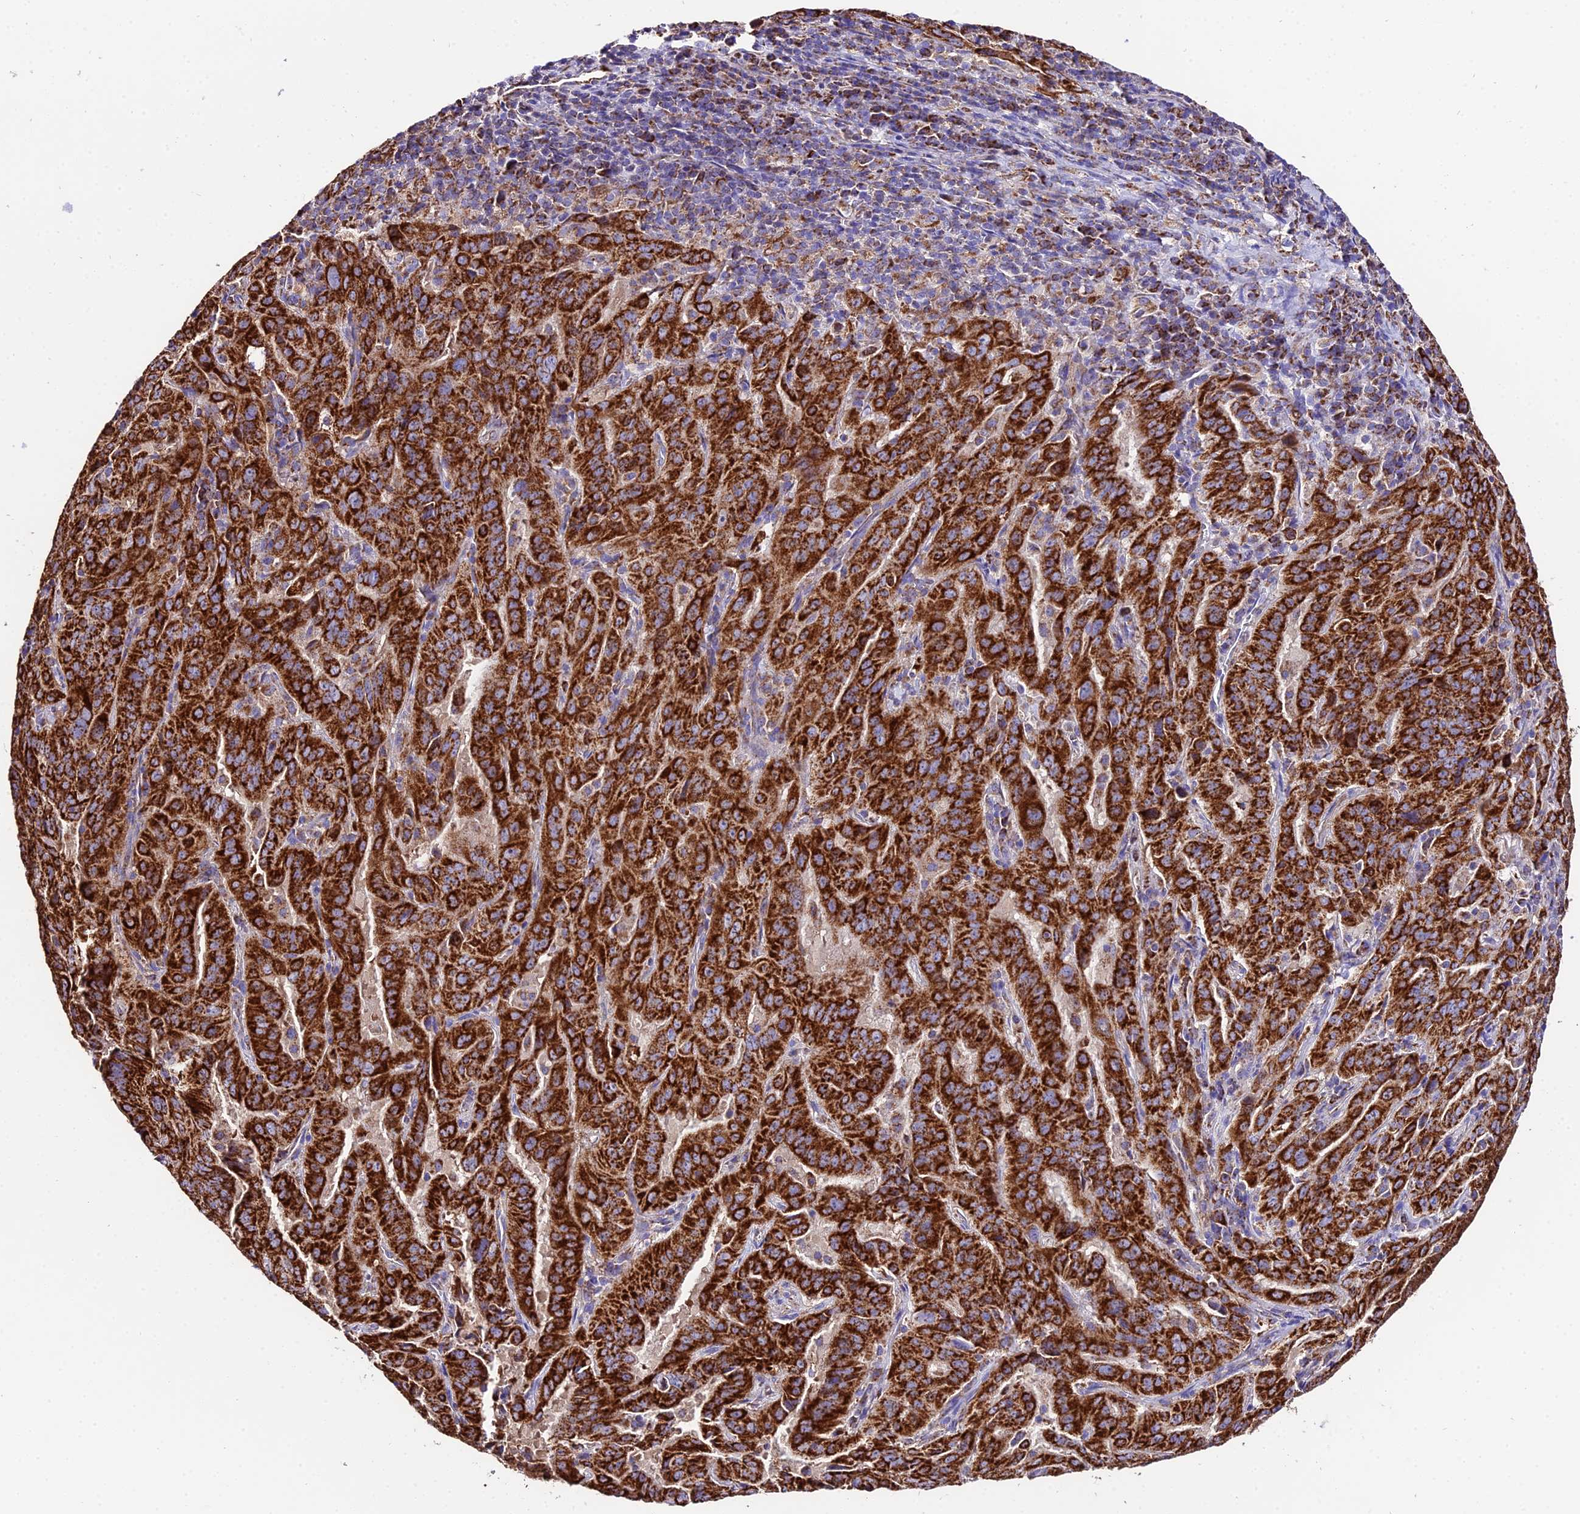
{"staining": {"intensity": "strong", "quantity": ">75%", "location": "cytoplasmic/membranous"}, "tissue": "pancreatic cancer", "cell_type": "Tumor cells", "image_type": "cancer", "snomed": [{"axis": "morphology", "description": "Adenocarcinoma, NOS"}, {"axis": "topography", "description": "Pancreas"}], "caption": "Strong cytoplasmic/membranous staining is identified in approximately >75% of tumor cells in pancreatic adenocarcinoma.", "gene": "OCIAD1", "patient": {"sex": "male", "age": 63}}